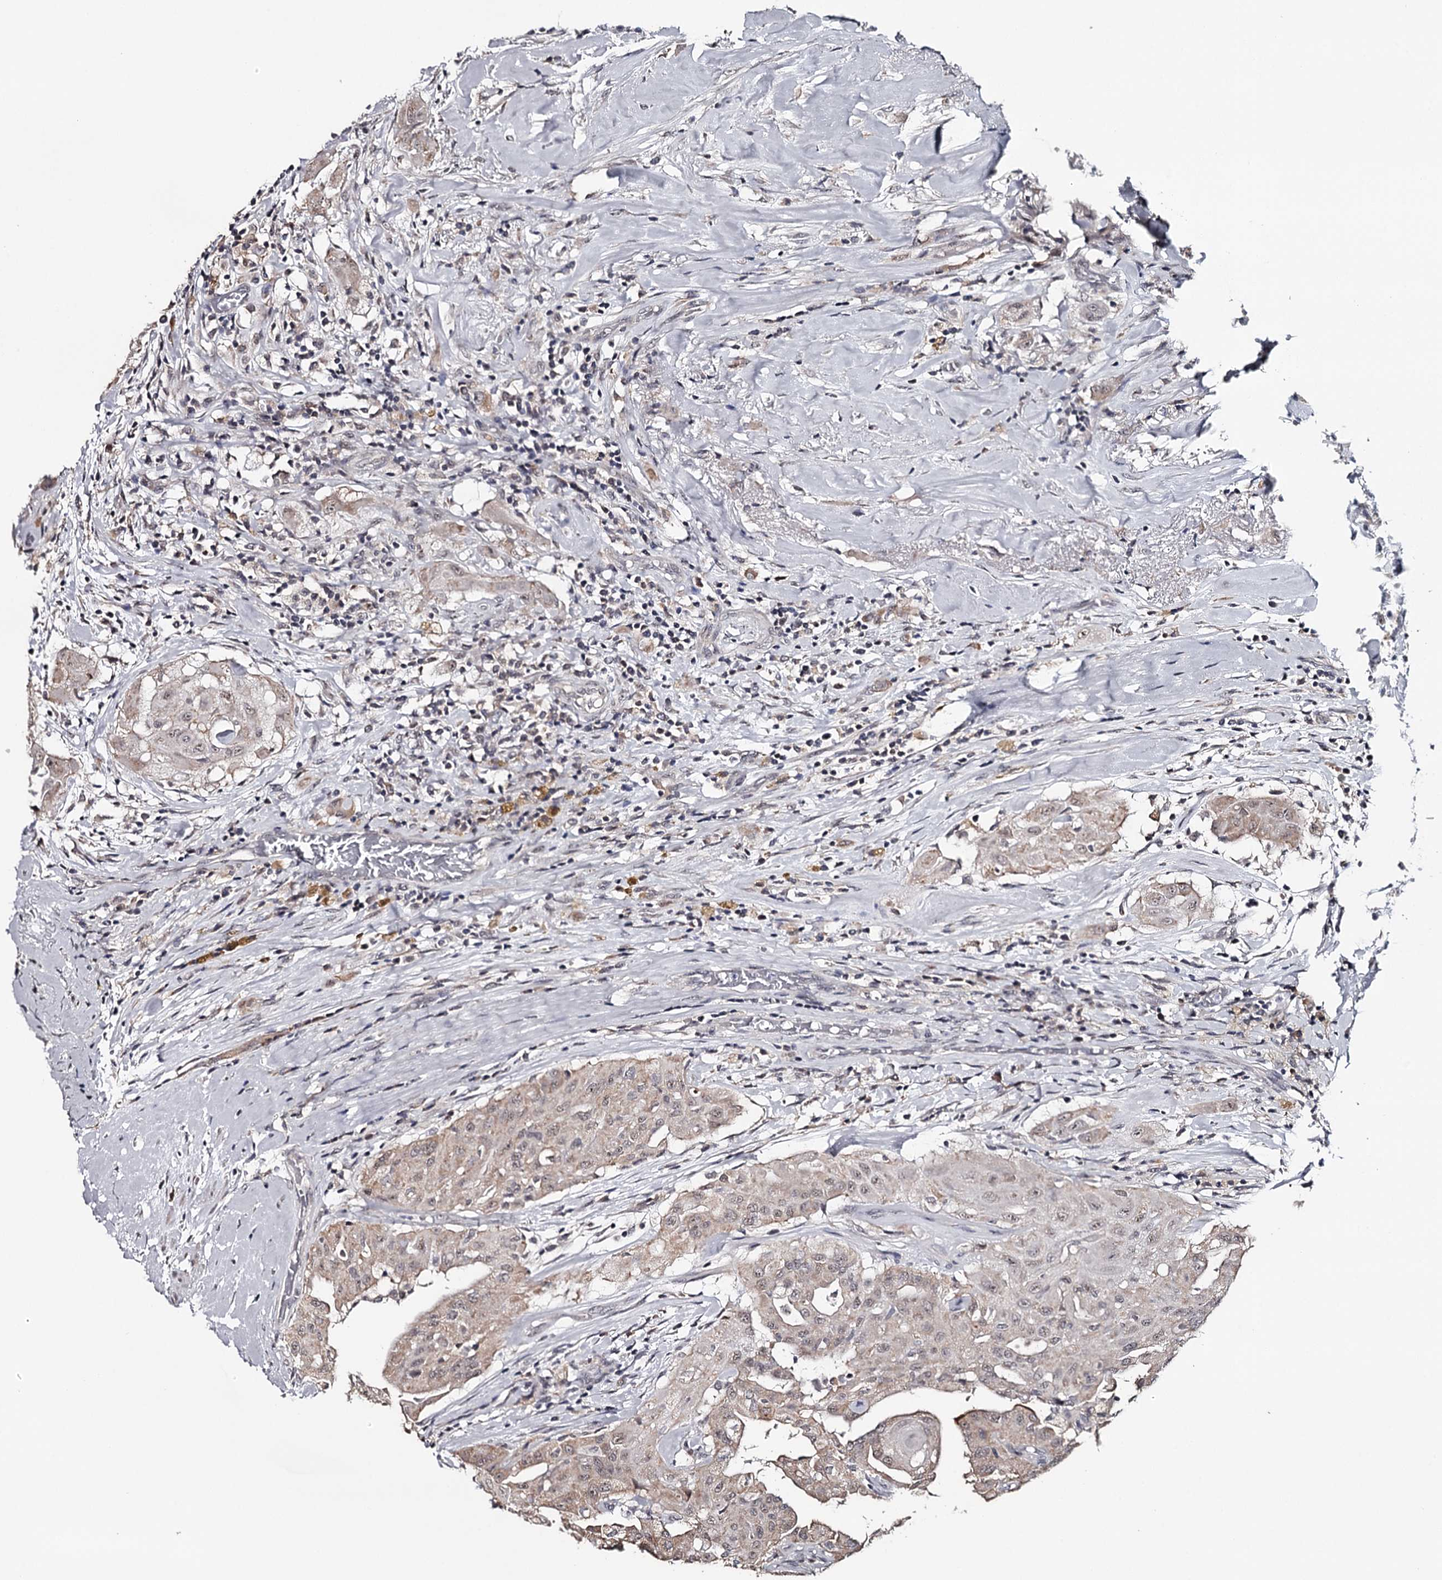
{"staining": {"intensity": "weak", "quantity": ">75%", "location": "cytoplasmic/membranous,nuclear"}, "tissue": "thyroid cancer", "cell_type": "Tumor cells", "image_type": "cancer", "snomed": [{"axis": "morphology", "description": "Papillary adenocarcinoma, NOS"}, {"axis": "topography", "description": "Thyroid gland"}], "caption": "Tumor cells show weak cytoplasmic/membranous and nuclear positivity in about >75% of cells in papillary adenocarcinoma (thyroid).", "gene": "GTSF1", "patient": {"sex": "female", "age": 59}}